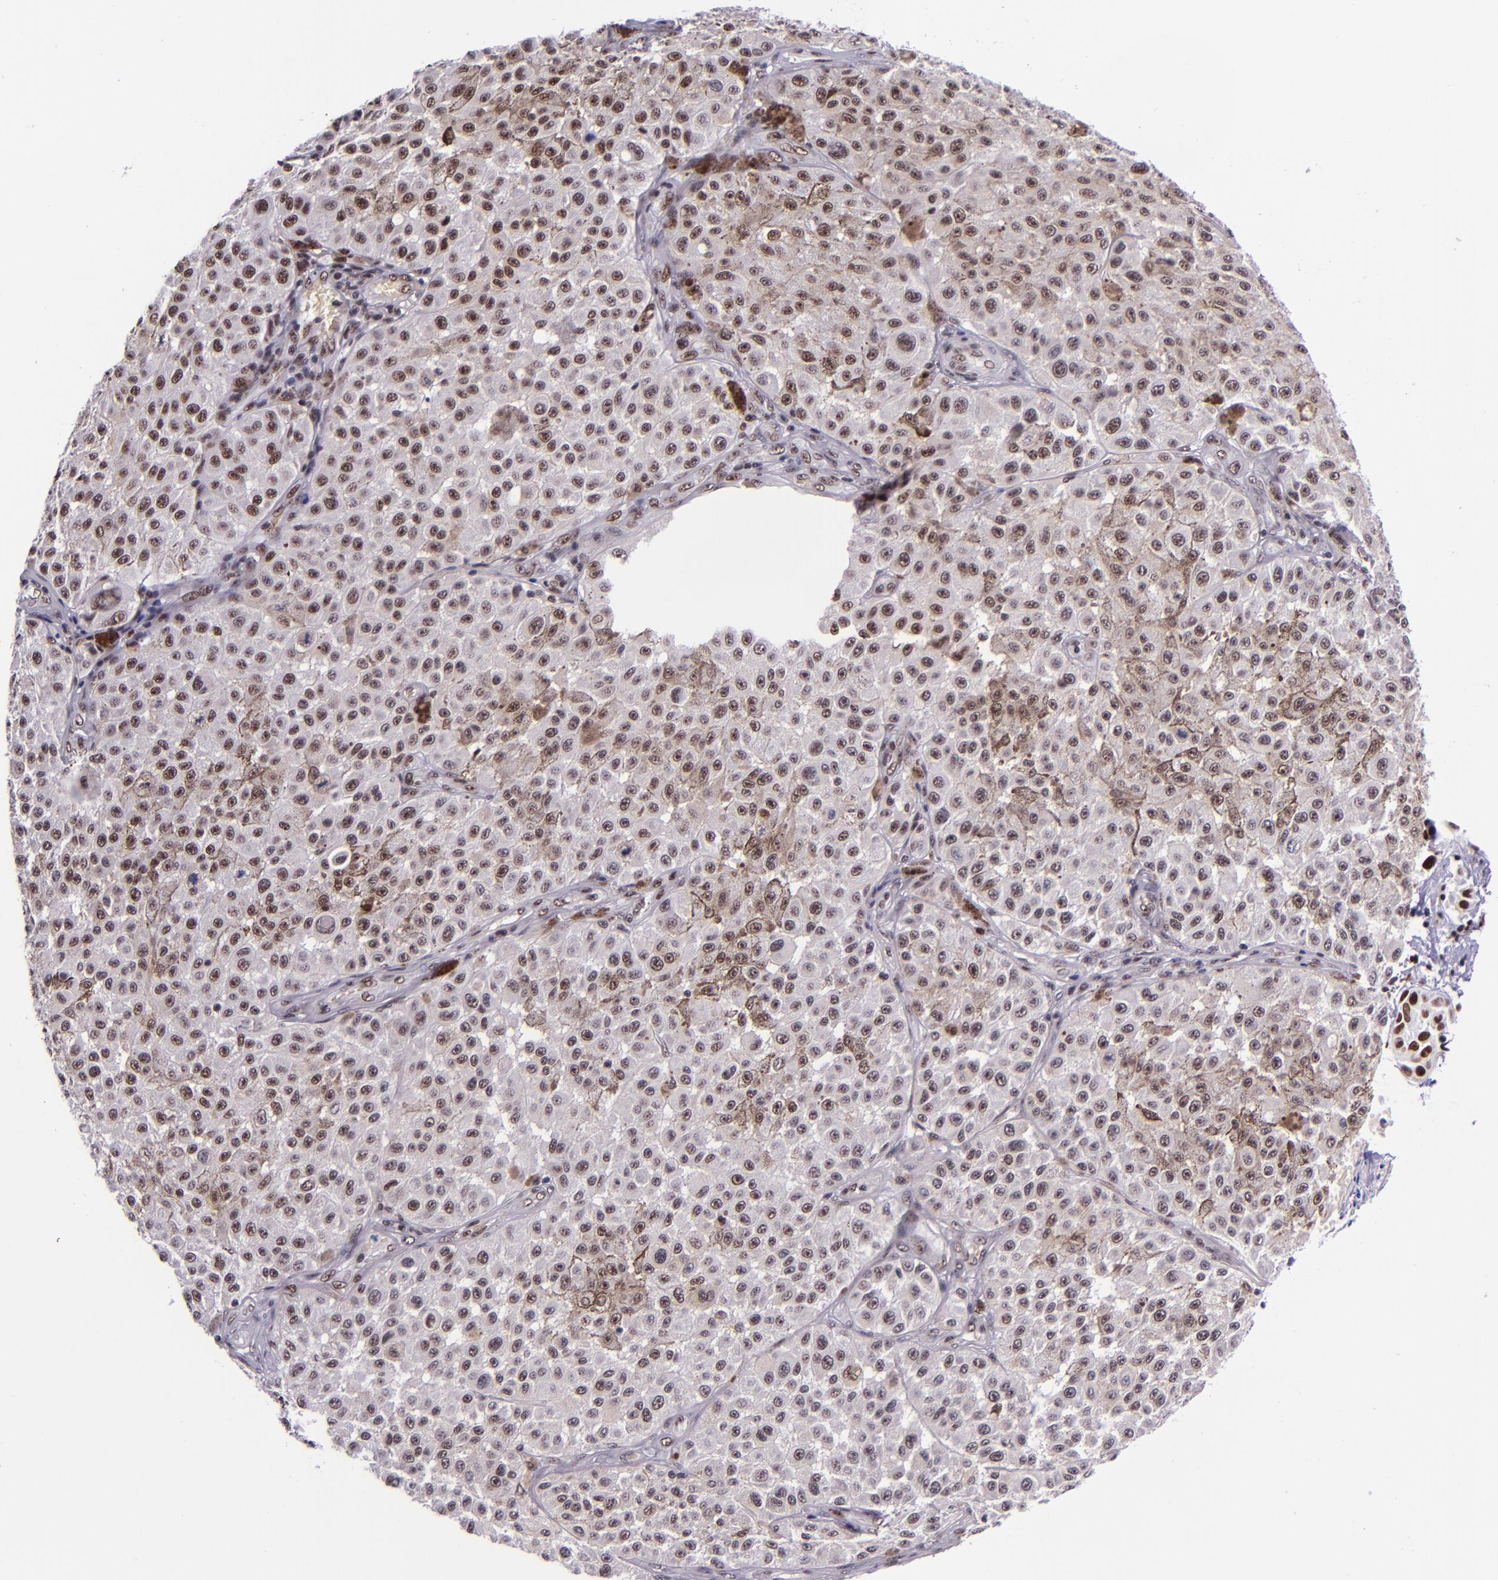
{"staining": {"intensity": "weak", "quantity": "25%-75%", "location": "nuclear"}, "tissue": "melanoma", "cell_type": "Tumor cells", "image_type": "cancer", "snomed": [{"axis": "morphology", "description": "Malignant melanoma, NOS"}, {"axis": "topography", "description": "Skin"}], "caption": "Malignant melanoma stained with immunohistochemistry (IHC) reveals weak nuclear staining in about 25%-75% of tumor cells.", "gene": "GPKOW", "patient": {"sex": "female", "age": 64}}